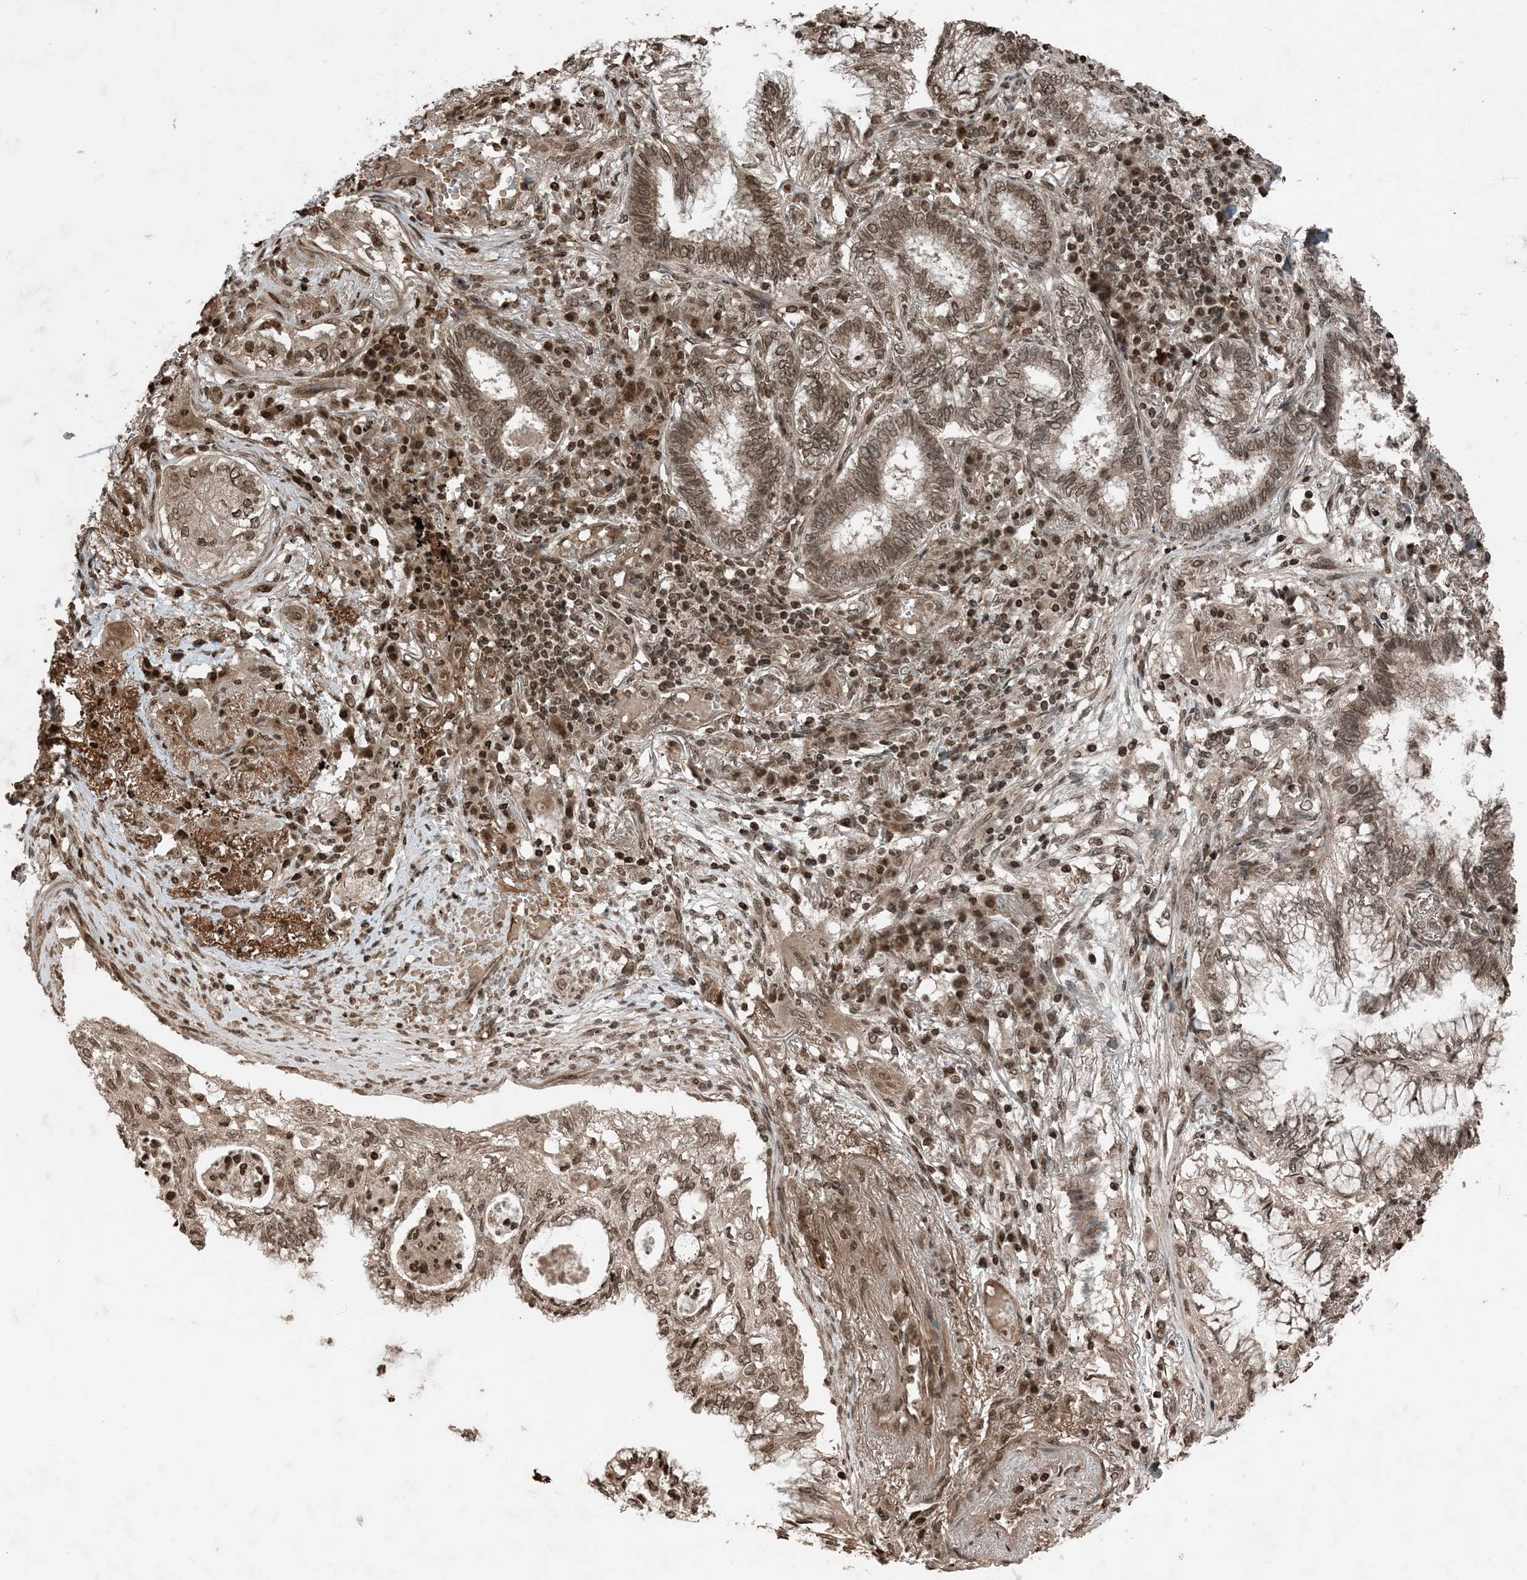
{"staining": {"intensity": "moderate", "quantity": ">75%", "location": "nuclear"}, "tissue": "lung cancer", "cell_type": "Tumor cells", "image_type": "cancer", "snomed": [{"axis": "morphology", "description": "Adenocarcinoma, NOS"}, {"axis": "topography", "description": "Lung"}], "caption": "Adenocarcinoma (lung) stained for a protein (brown) reveals moderate nuclear positive staining in approximately >75% of tumor cells.", "gene": "ZFAND2B", "patient": {"sex": "female", "age": 70}}